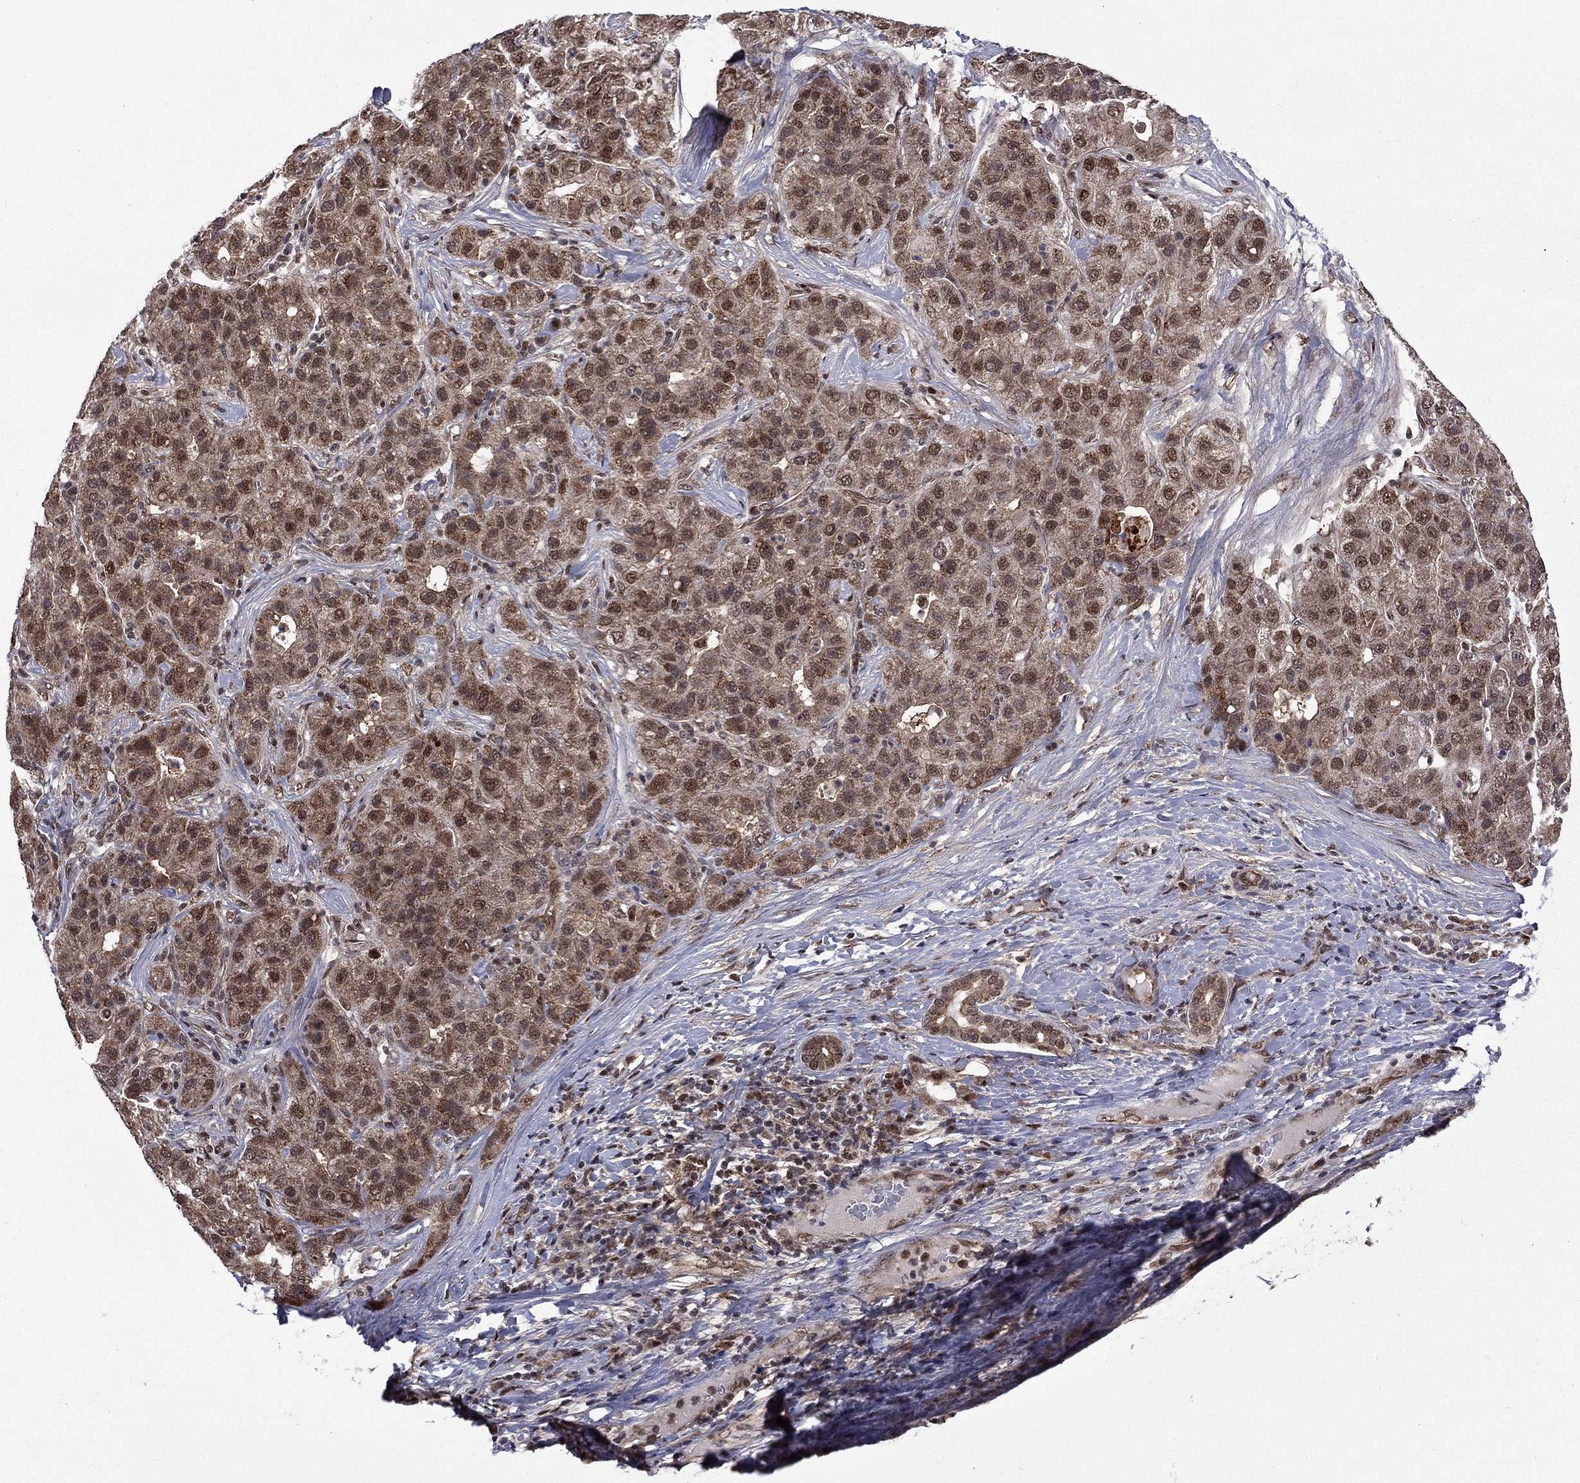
{"staining": {"intensity": "moderate", "quantity": ">75%", "location": "cytoplasmic/membranous,nuclear"}, "tissue": "liver cancer", "cell_type": "Tumor cells", "image_type": "cancer", "snomed": [{"axis": "morphology", "description": "Carcinoma, Hepatocellular, NOS"}, {"axis": "topography", "description": "Liver"}], "caption": "Protein expression analysis of human liver cancer reveals moderate cytoplasmic/membranous and nuclear staining in approximately >75% of tumor cells.", "gene": "KPNA3", "patient": {"sex": "male", "age": 65}}